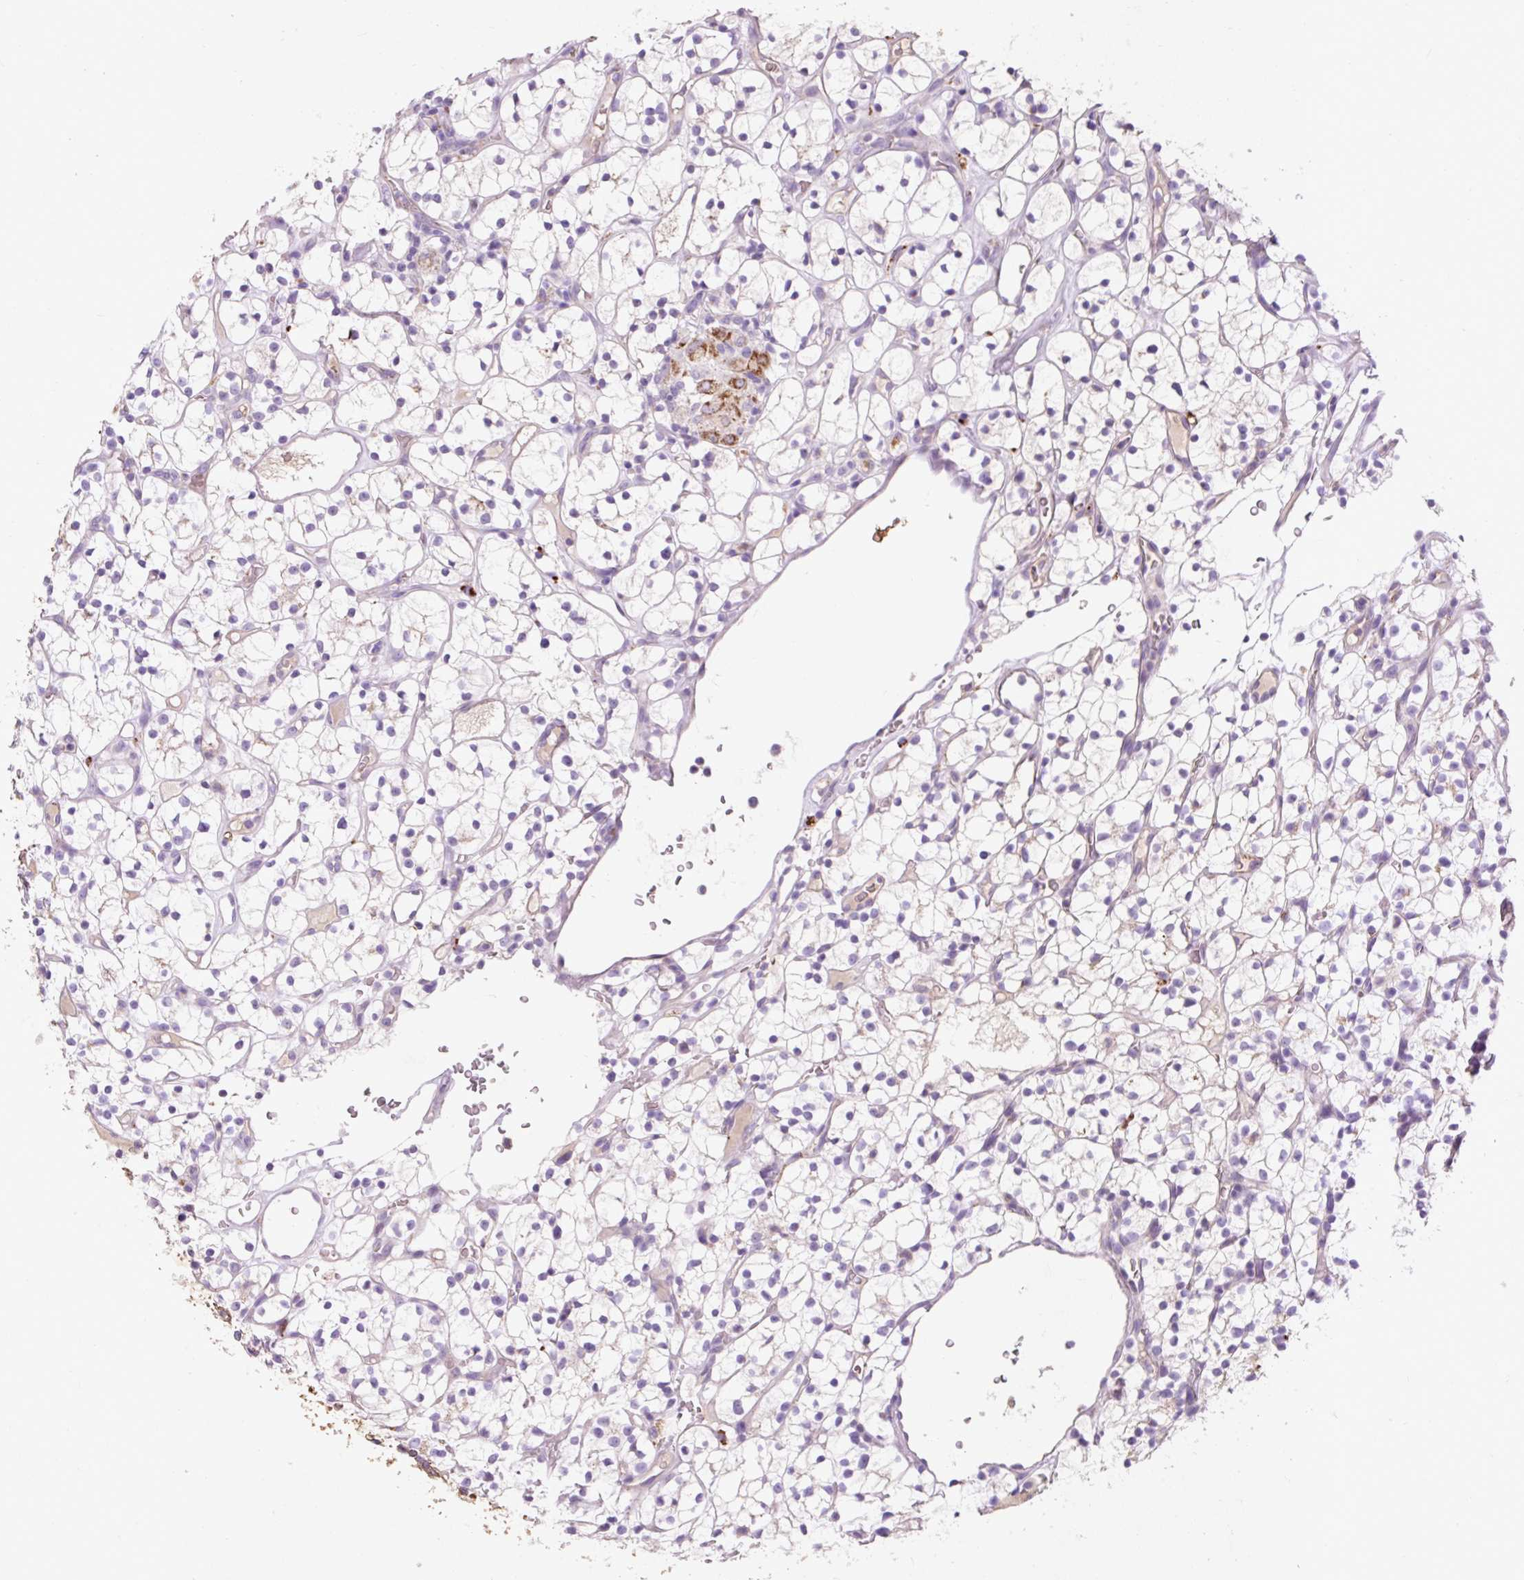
{"staining": {"intensity": "negative", "quantity": "none", "location": "none"}, "tissue": "renal cancer", "cell_type": "Tumor cells", "image_type": "cancer", "snomed": [{"axis": "morphology", "description": "Adenocarcinoma, NOS"}, {"axis": "topography", "description": "Kidney"}], "caption": "Renal cancer stained for a protein using IHC reveals no staining tumor cells.", "gene": "HEXA", "patient": {"sex": "female", "age": 64}}